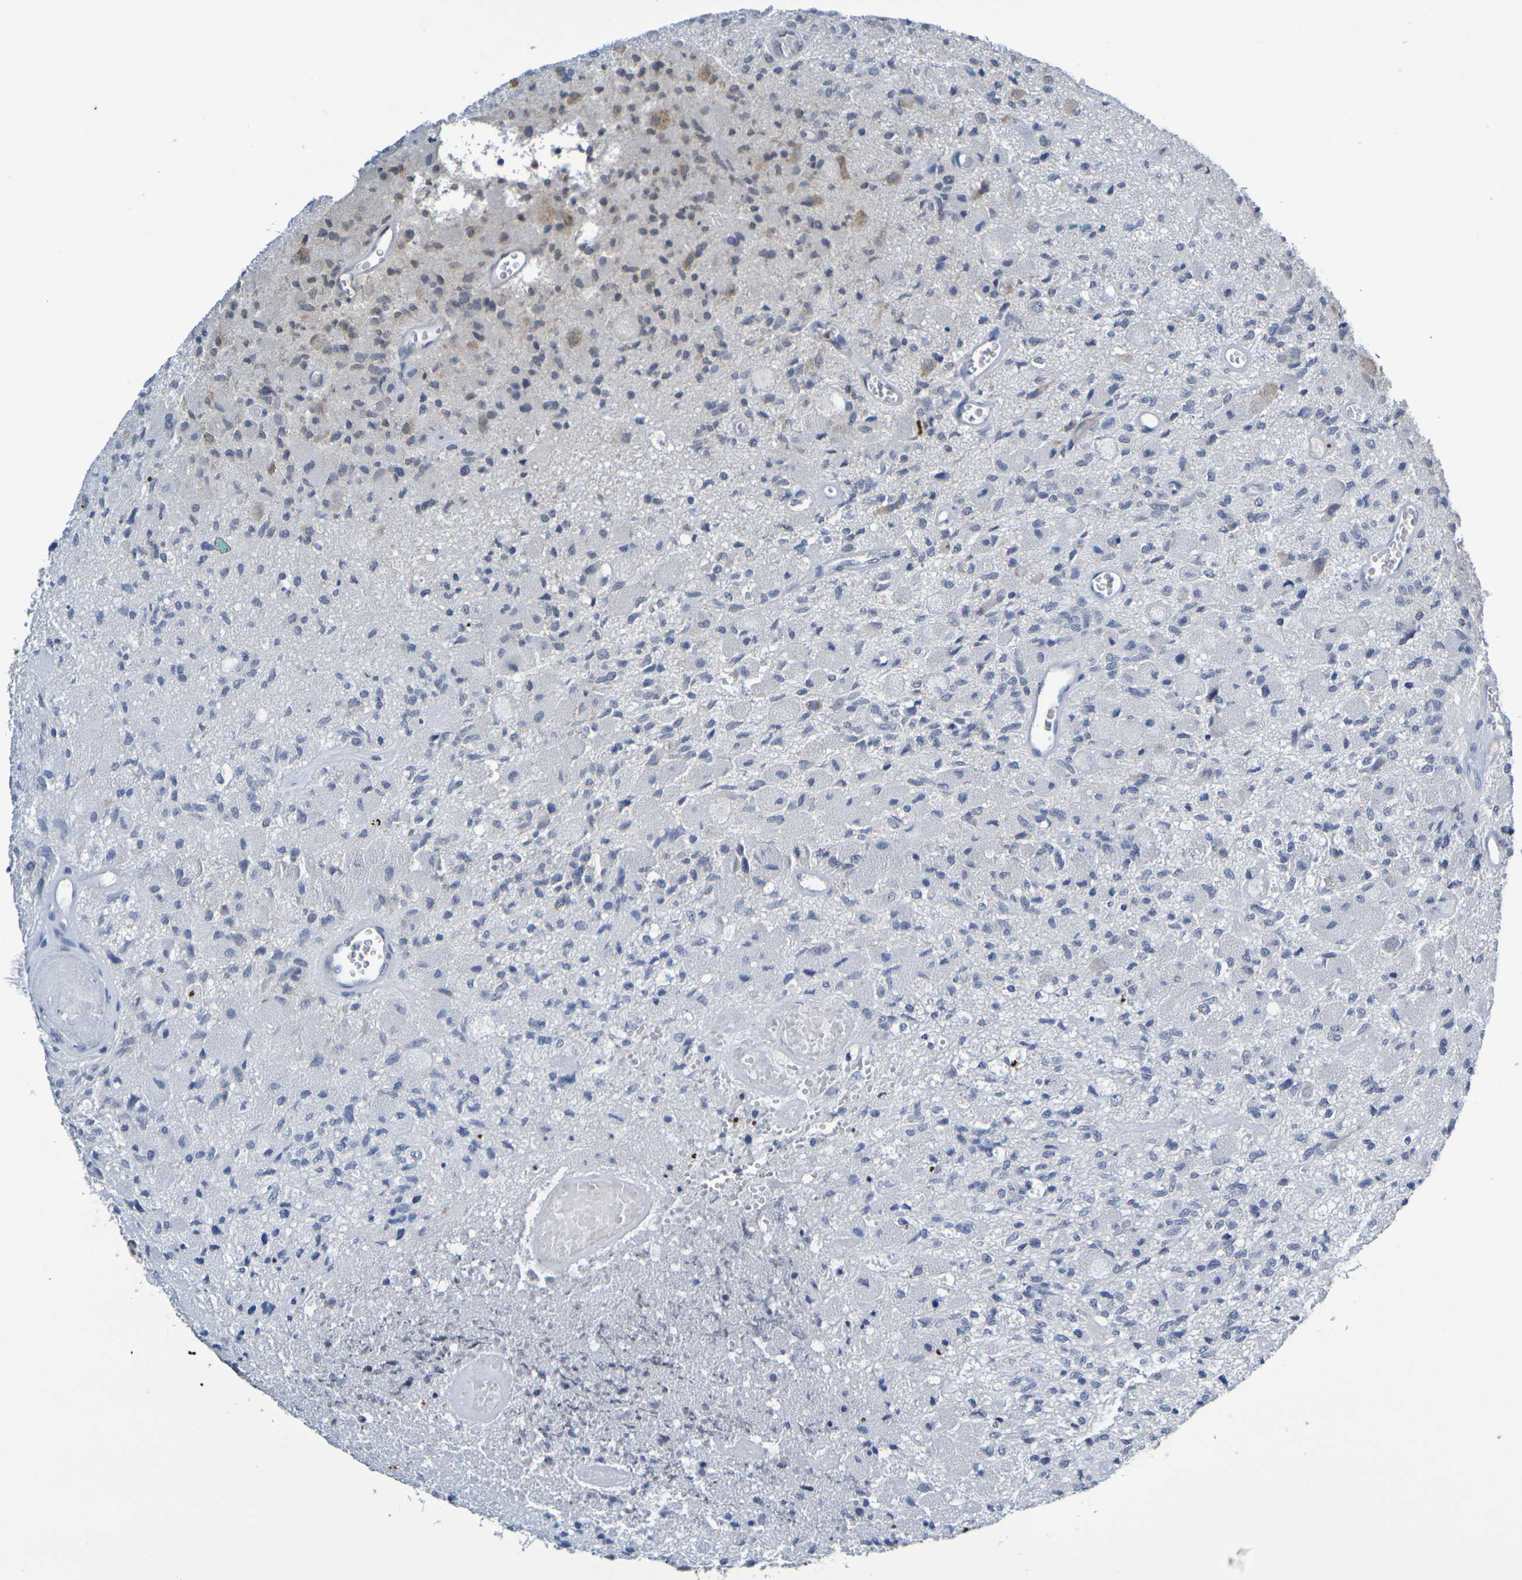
{"staining": {"intensity": "weak", "quantity": "<25%", "location": "cytoplasmic/membranous"}, "tissue": "glioma", "cell_type": "Tumor cells", "image_type": "cancer", "snomed": [{"axis": "morphology", "description": "Normal tissue, NOS"}, {"axis": "morphology", "description": "Glioma, malignant, High grade"}, {"axis": "topography", "description": "Cerebral cortex"}], "caption": "Tumor cells are negative for protein expression in human glioma. (IHC, brightfield microscopy, high magnification).", "gene": "CHRNB1", "patient": {"sex": "male", "age": 77}}